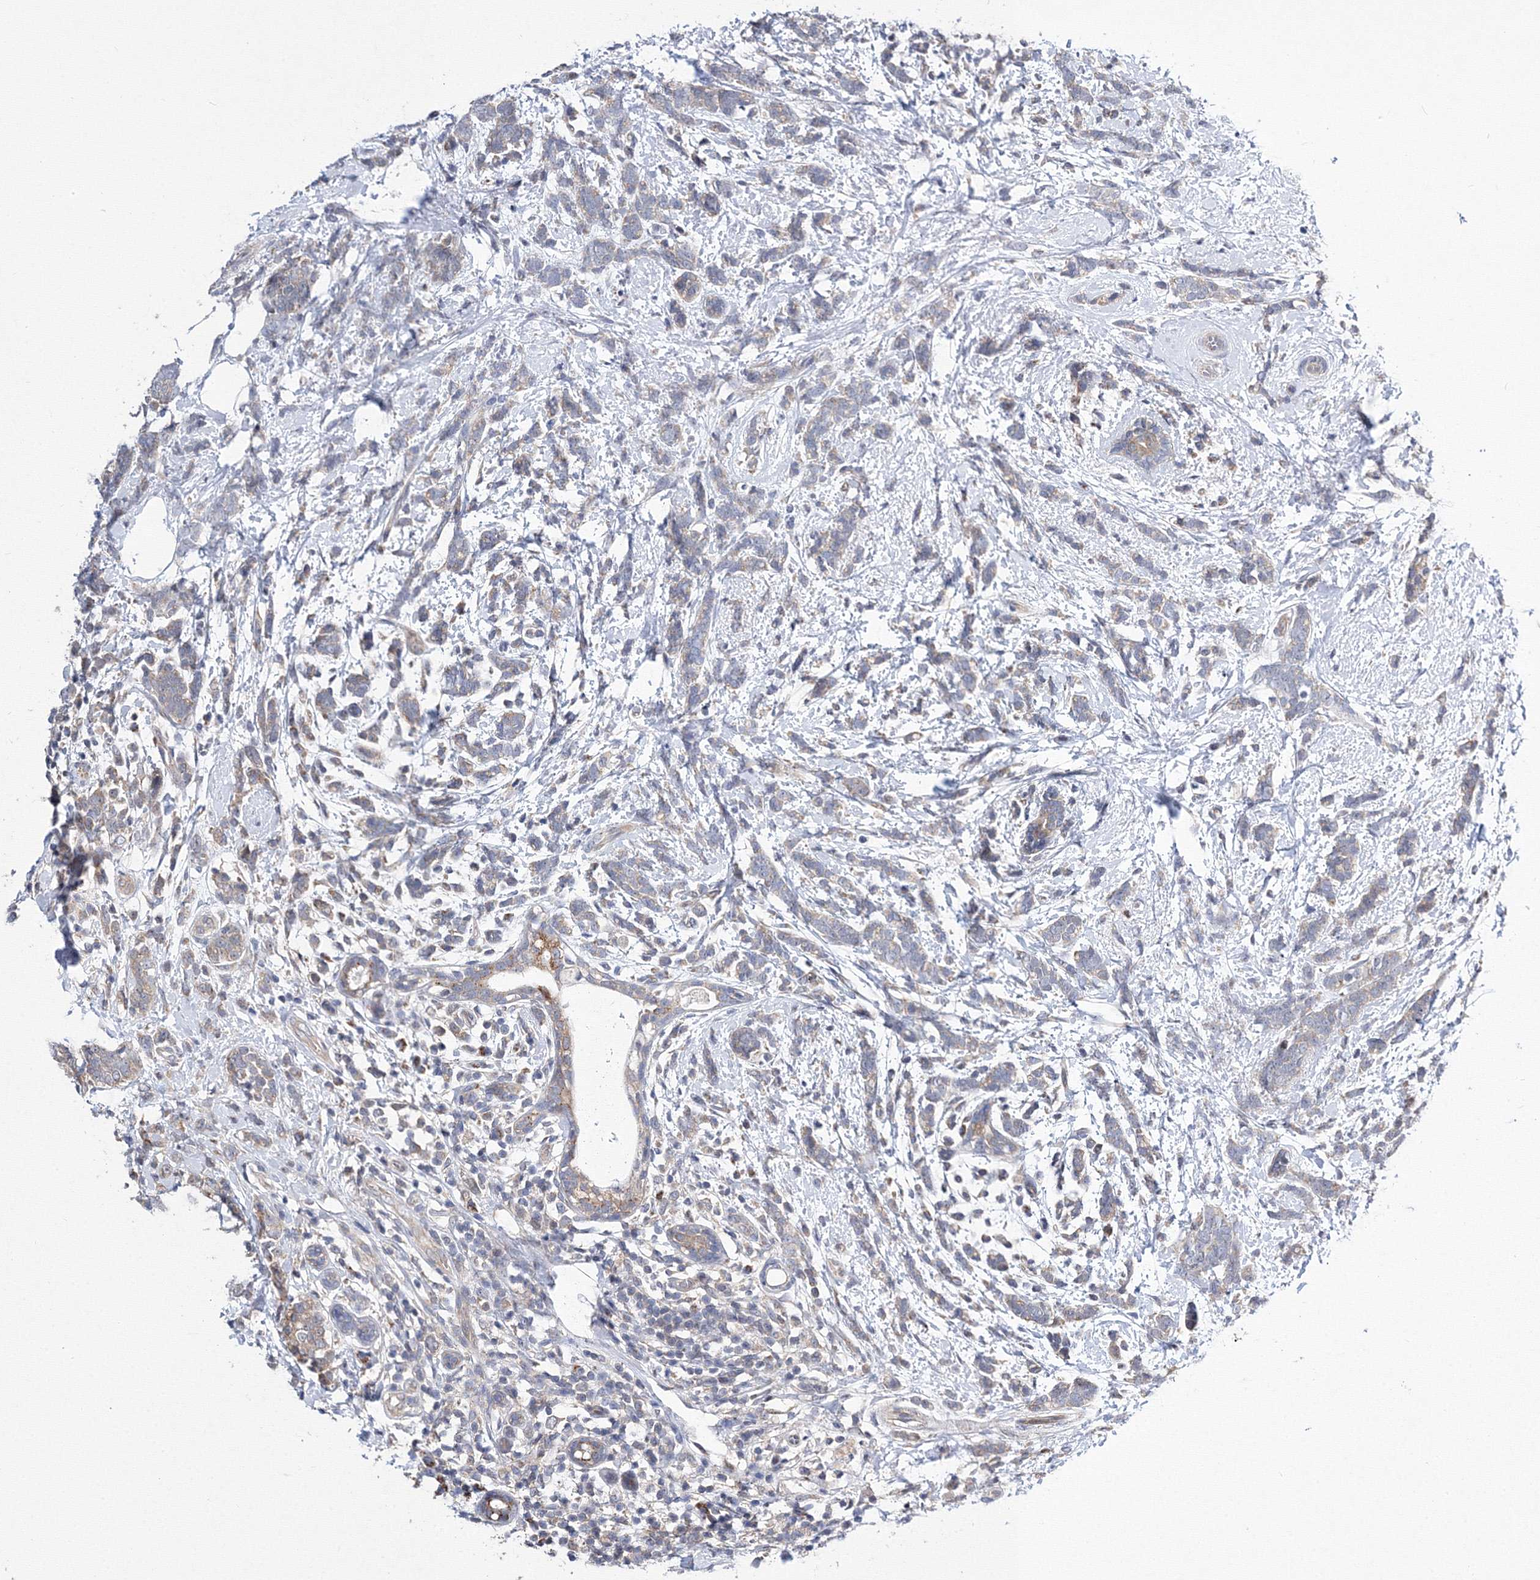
{"staining": {"intensity": "weak", "quantity": ">75%", "location": "cytoplasmic/membranous"}, "tissue": "breast cancer", "cell_type": "Tumor cells", "image_type": "cancer", "snomed": [{"axis": "morphology", "description": "Lobular carcinoma"}, {"axis": "topography", "description": "Breast"}], "caption": "IHC of breast cancer (lobular carcinoma) reveals low levels of weak cytoplasmic/membranous staining in about >75% of tumor cells.", "gene": "GPN1", "patient": {"sex": "female", "age": 58}}